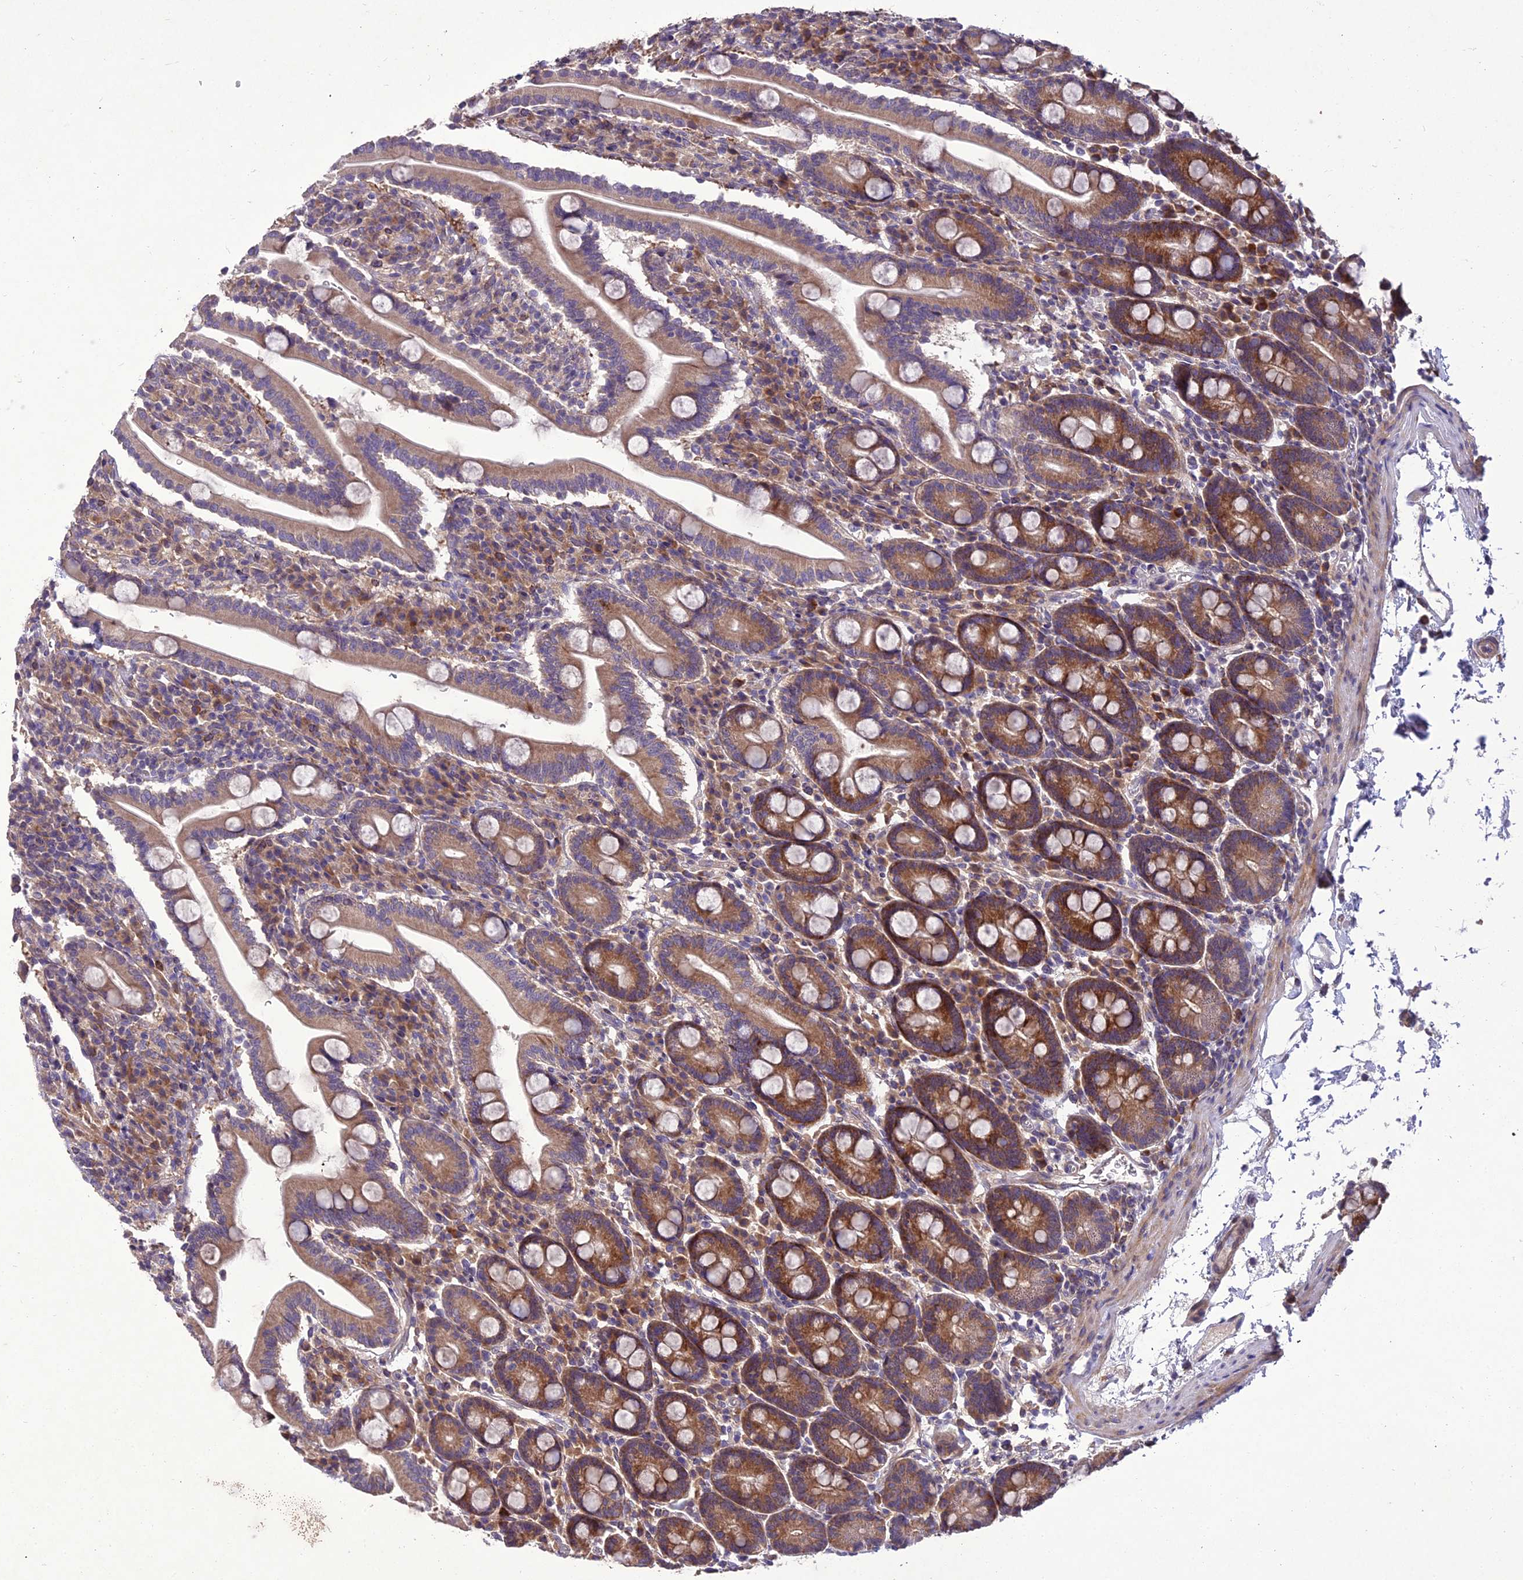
{"staining": {"intensity": "moderate", "quantity": ">75%", "location": "cytoplasmic/membranous"}, "tissue": "duodenum", "cell_type": "Glandular cells", "image_type": "normal", "snomed": [{"axis": "morphology", "description": "Normal tissue, NOS"}, {"axis": "topography", "description": "Duodenum"}], "caption": "A medium amount of moderate cytoplasmic/membranous expression is appreciated in about >75% of glandular cells in normal duodenum.", "gene": "CENPL", "patient": {"sex": "male", "age": 35}}